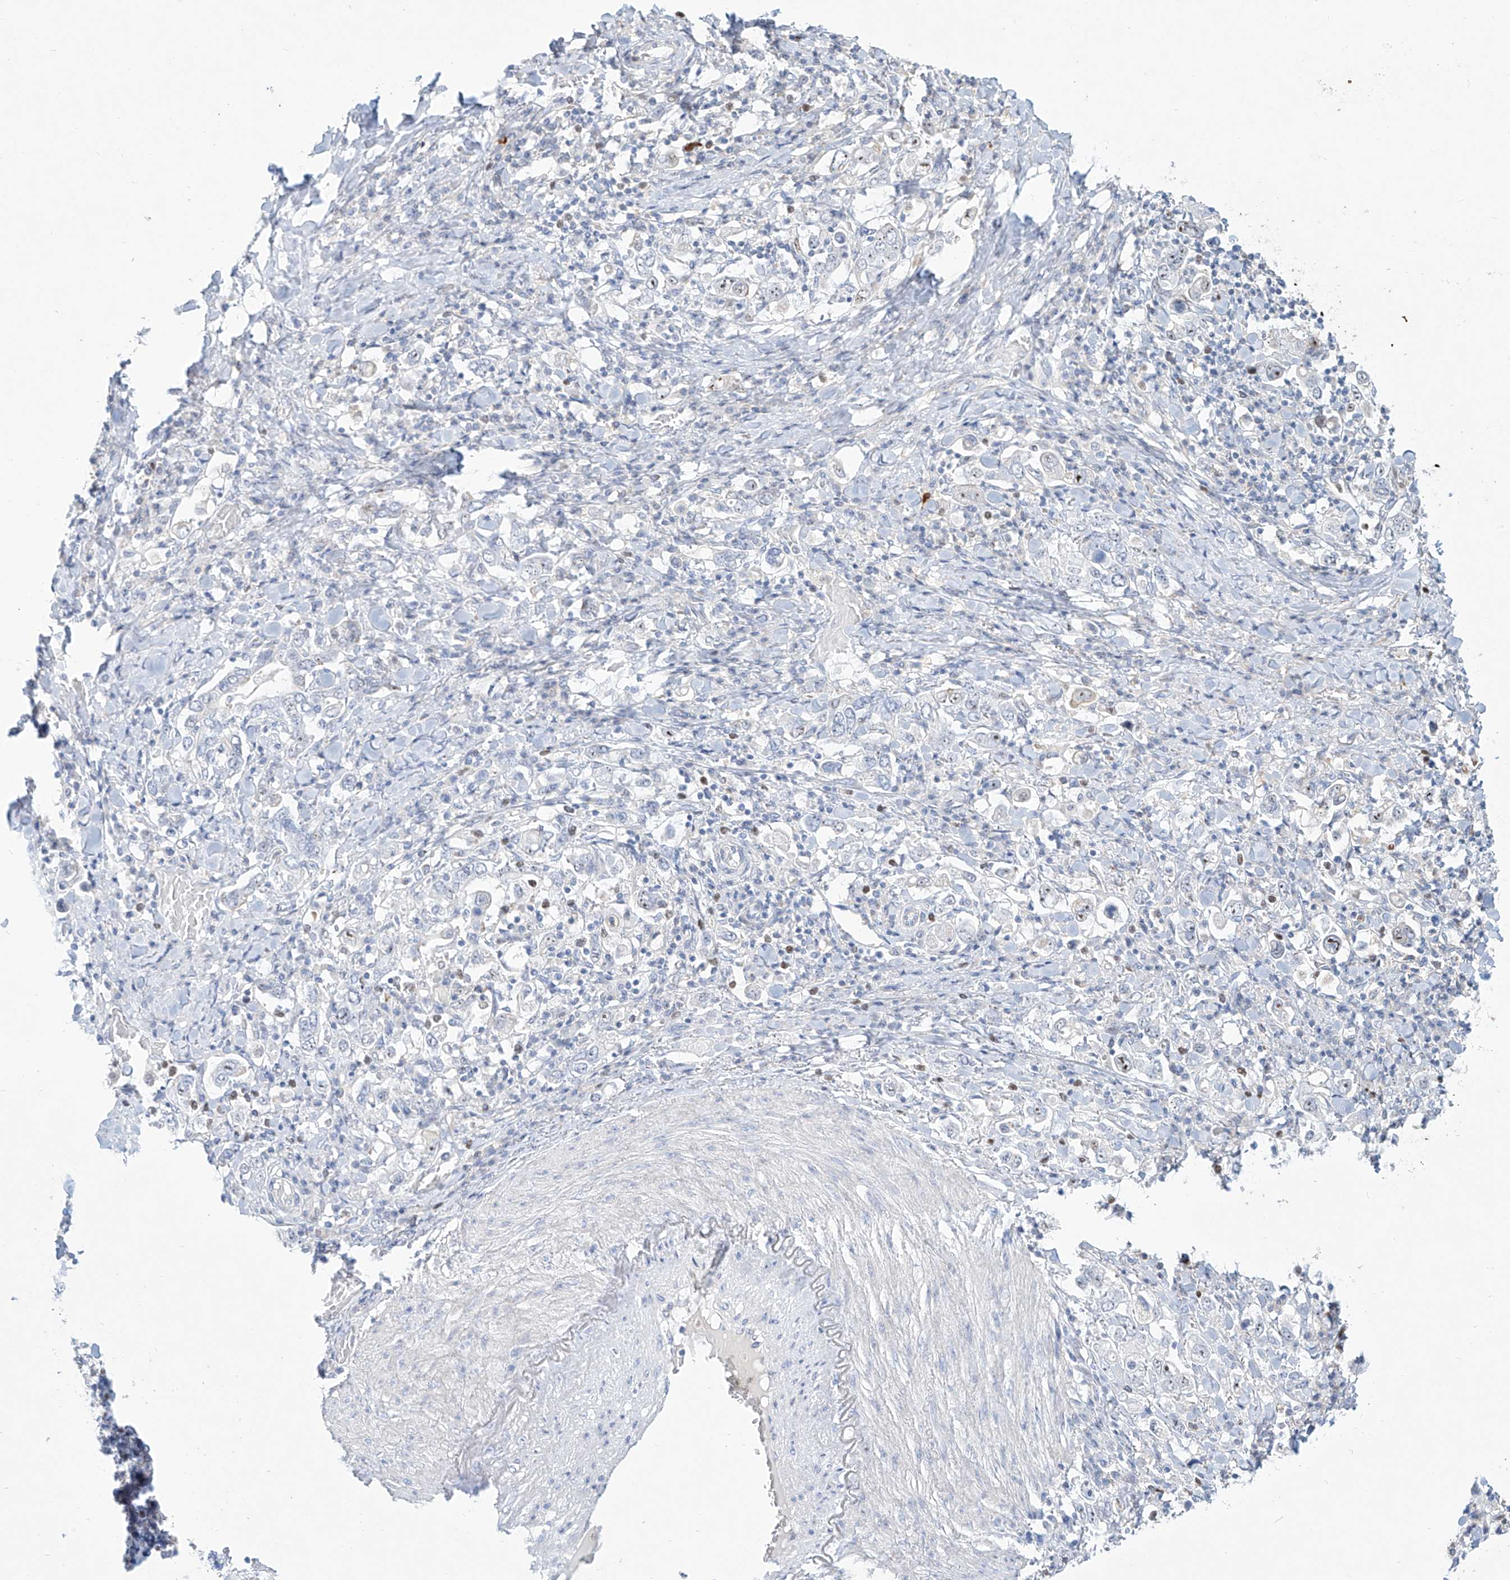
{"staining": {"intensity": "negative", "quantity": "none", "location": "none"}, "tissue": "stomach cancer", "cell_type": "Tumor cells", "image_type": "cancer", "snomed": [{"axis": "morphology", "description": "Adenocarcinoma, NOS"}, {"axis": "topography", "description": "Stomach, upper"}], "caption": "This is an IHC photomicrograph of human stomach cancer. There is no positivity in tumor cells.", "gene": "SNU13", "patient": {"sex": "male", "age": 62}}